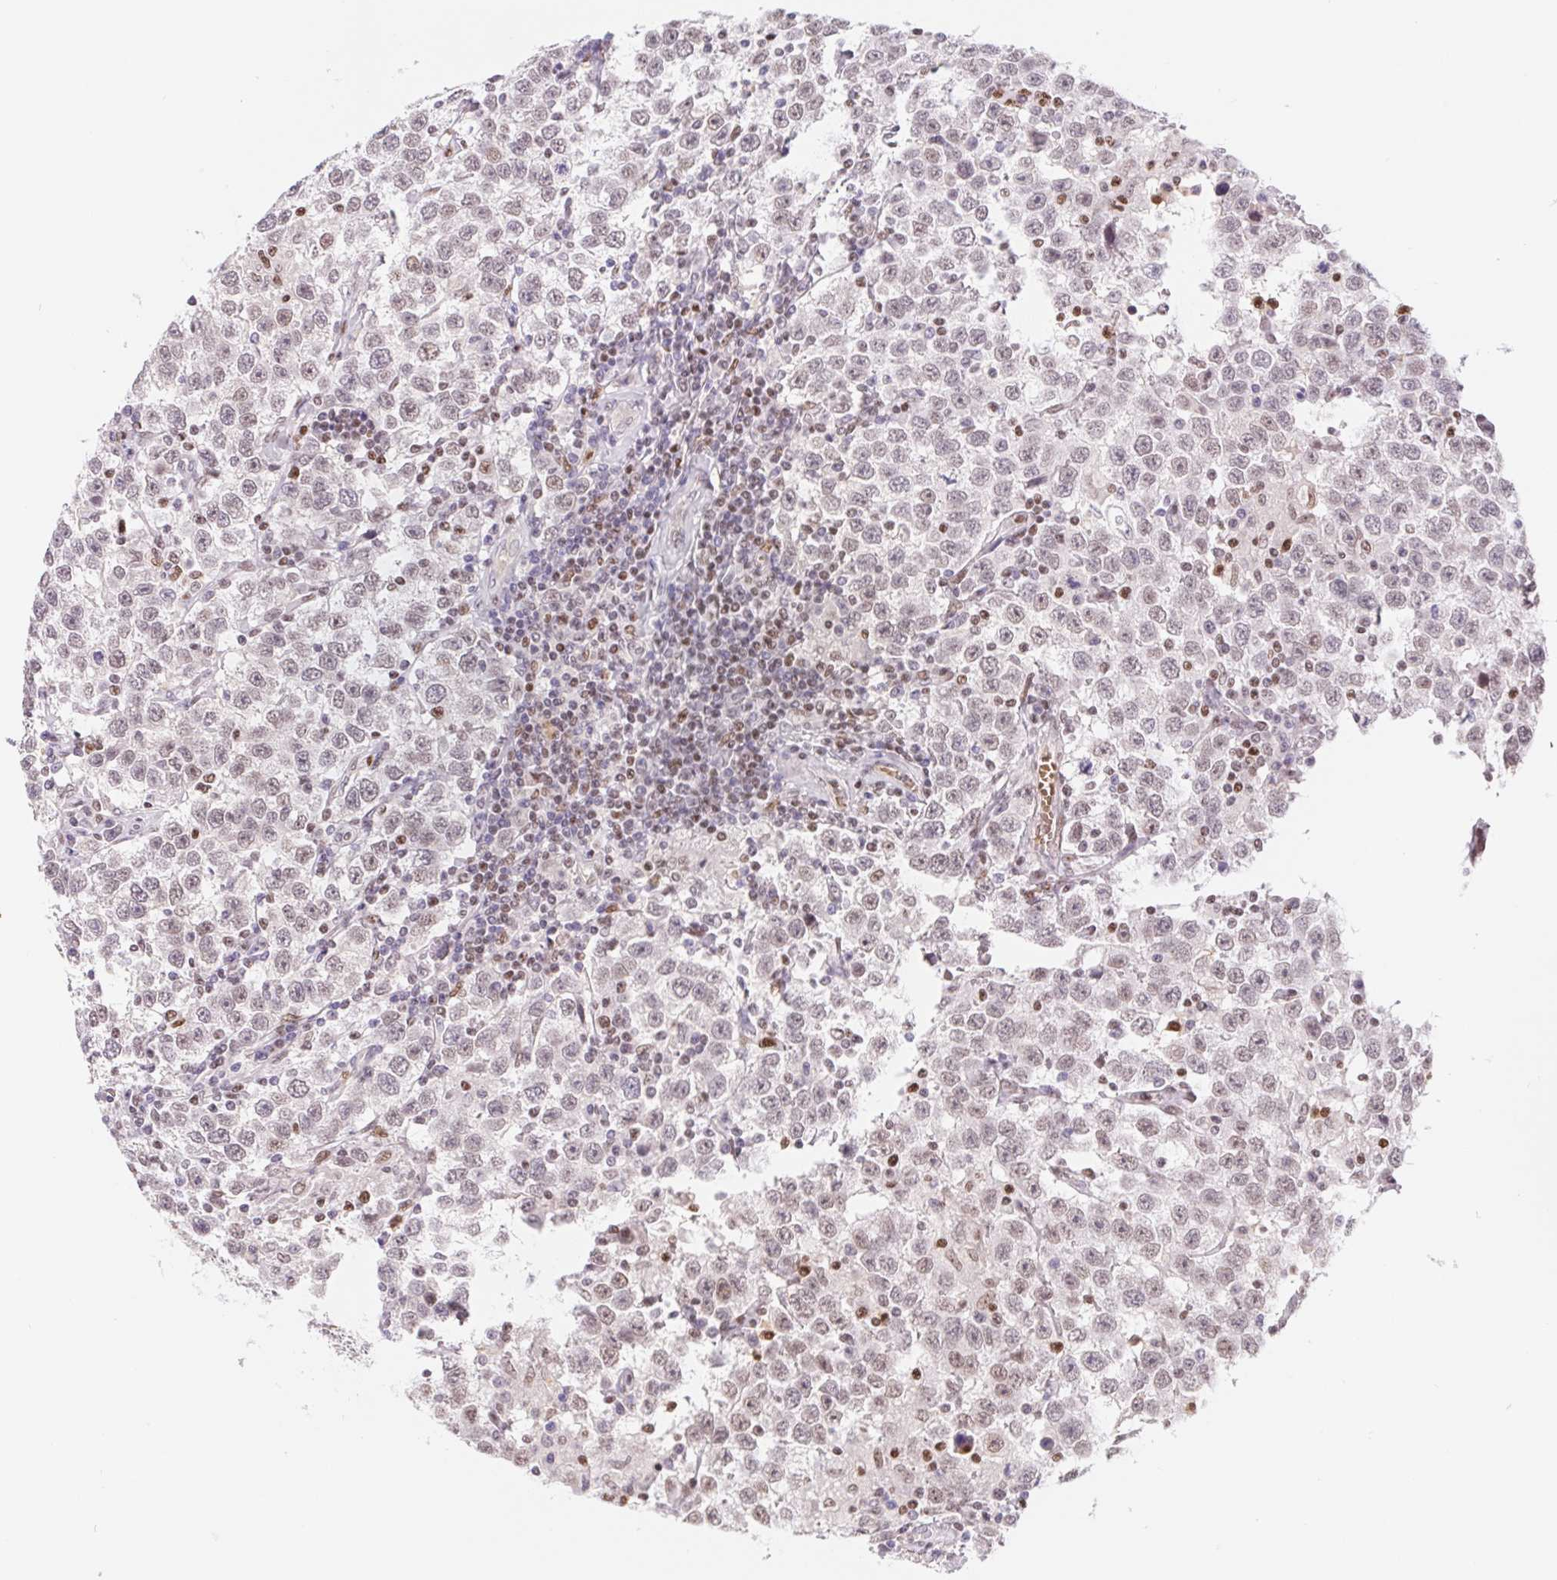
{"staining": {"intensity": "weak", "quantity": ">75%", "location": "nuclear"}, "tissue": "testis cancer", "cell_type": "Tumor cells", "image_type": "cancer", "snomed": [{"axis": "morphology", "description": "Seminoma, NOS"}, {"axis": "topography", "description": "Testis"}], "caption": "Protein expression analysis of seminoma (testis) displays weak nuclear staining in approximately >75% of tumor cells. Using DAB (3,3'-diaminobenzidine) (brown) and hematoxylin (blue) stains, captured at high magnification using brightfield microscopy.", "gene": "TRERF1", "patient": {"sex": "male", "age": 41}}